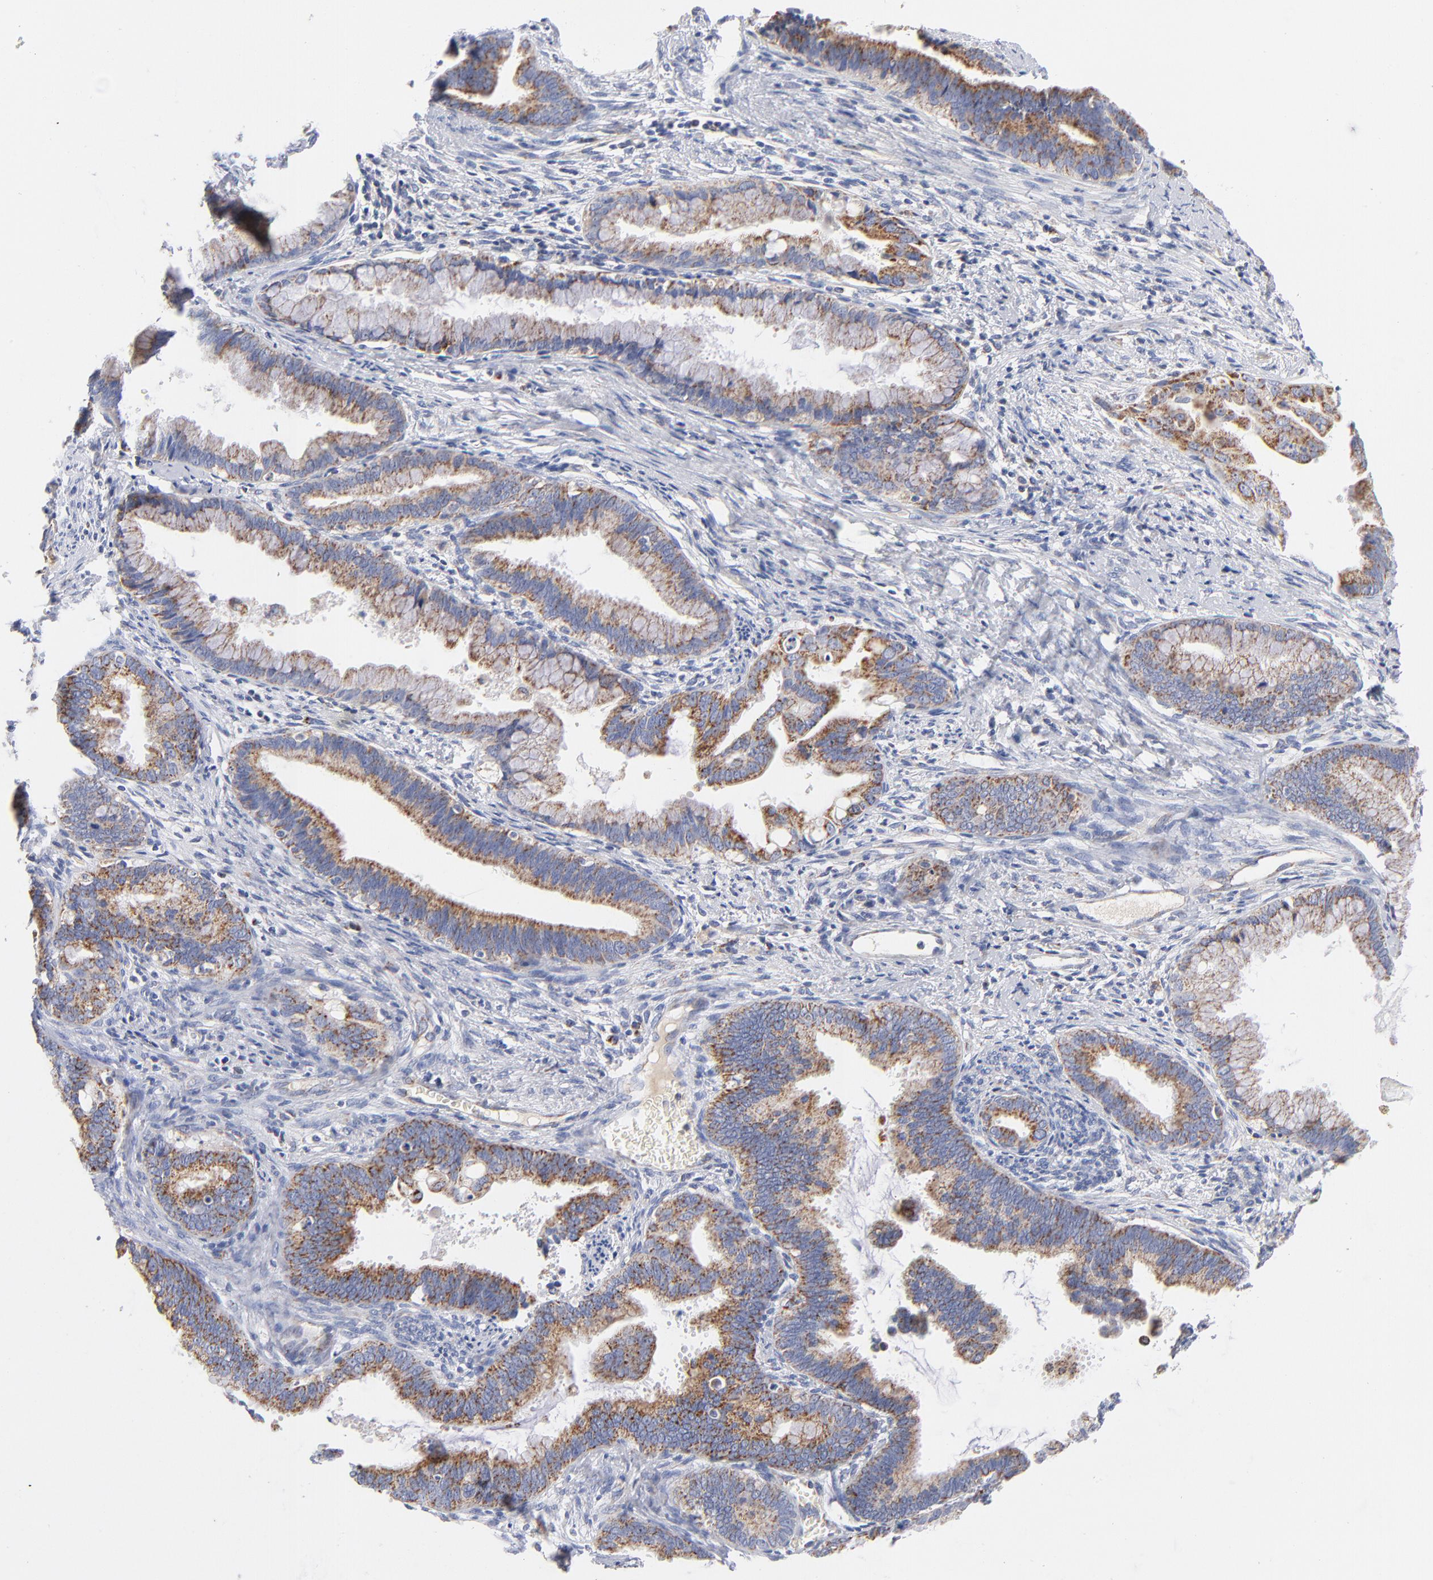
{"staining": {"intensity": "moderate", "quantity": ">75%", "location": "cytoplasmic/membranous"}, "tissue": "cervical cancer", "cell_type": "Tumor cells", "image_type": "cancer", "snomed": [{"axis": "morphology", "description": "Adenocarcinoma, NOS"}, {"axis": "topography", "description": "Cervix"}], "caption": "Immunohistochemistry photomicrograph of cervical cancer (adenocarcinoma) stained for a protein (brown), which demonstrates medium levels of moderate cytoplasmic/membranous expression in approximately >75% of tumor cells.", "gene": "DLAT", "patient": {"sex": "female", "age": 47}}